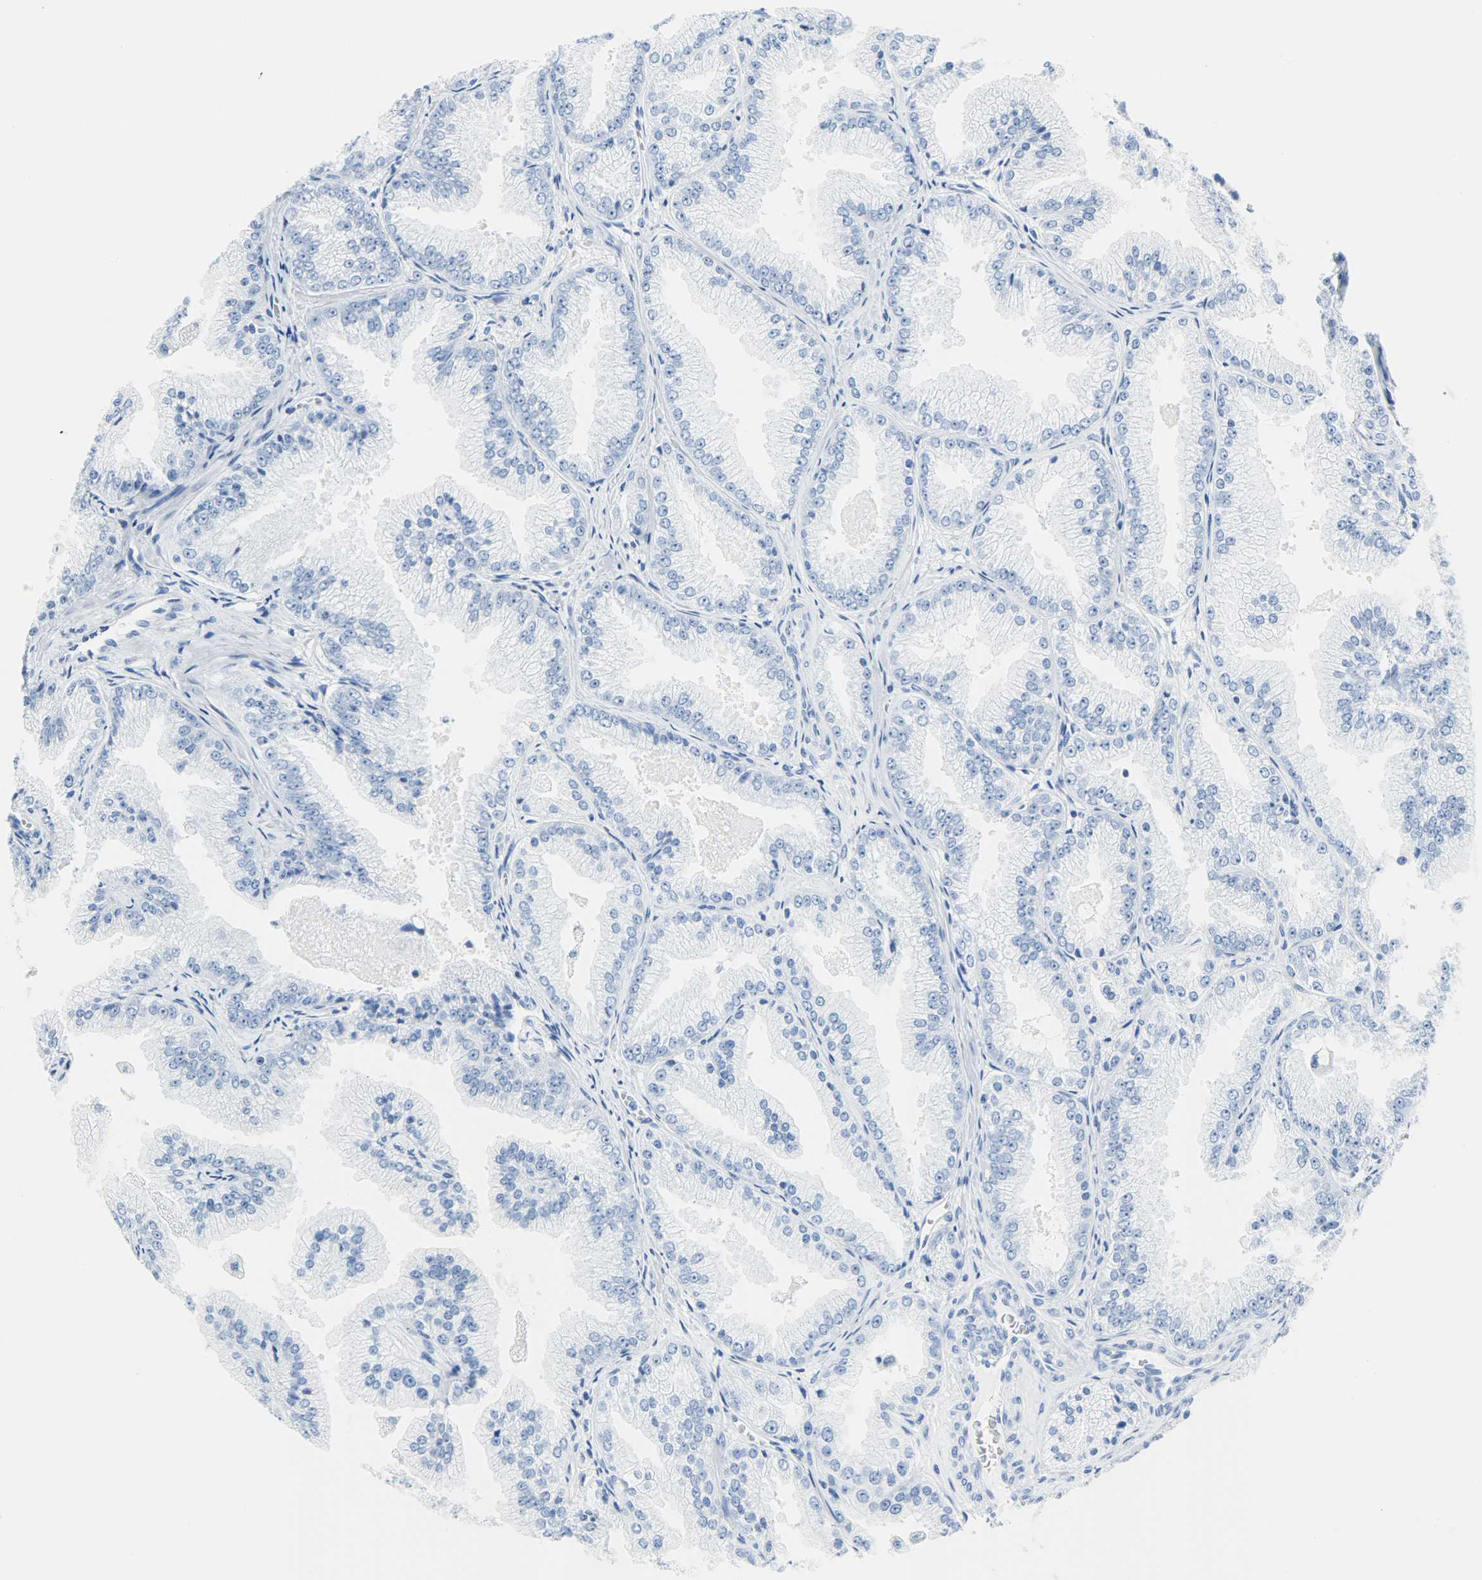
{"staining": {"intensity": "negative", "quantity": "none", "location": "none"}, "tissue": "prostate cancer", "cell_type": "Tumor cells", "image_type": "cancer", "snomed": [{"axis": "morphology", "description": "Adenocarcinoma, High grade"}, {"axis": "topography", "description": "Prostate"}], "caption": "Prostate cancer (high-grade adenocarcinoma) was stained to show a protein in brown. There is no significant expression in tumor cells.", "gene": "CEBPE", "patient": {"sex": "male", "age": 61}}